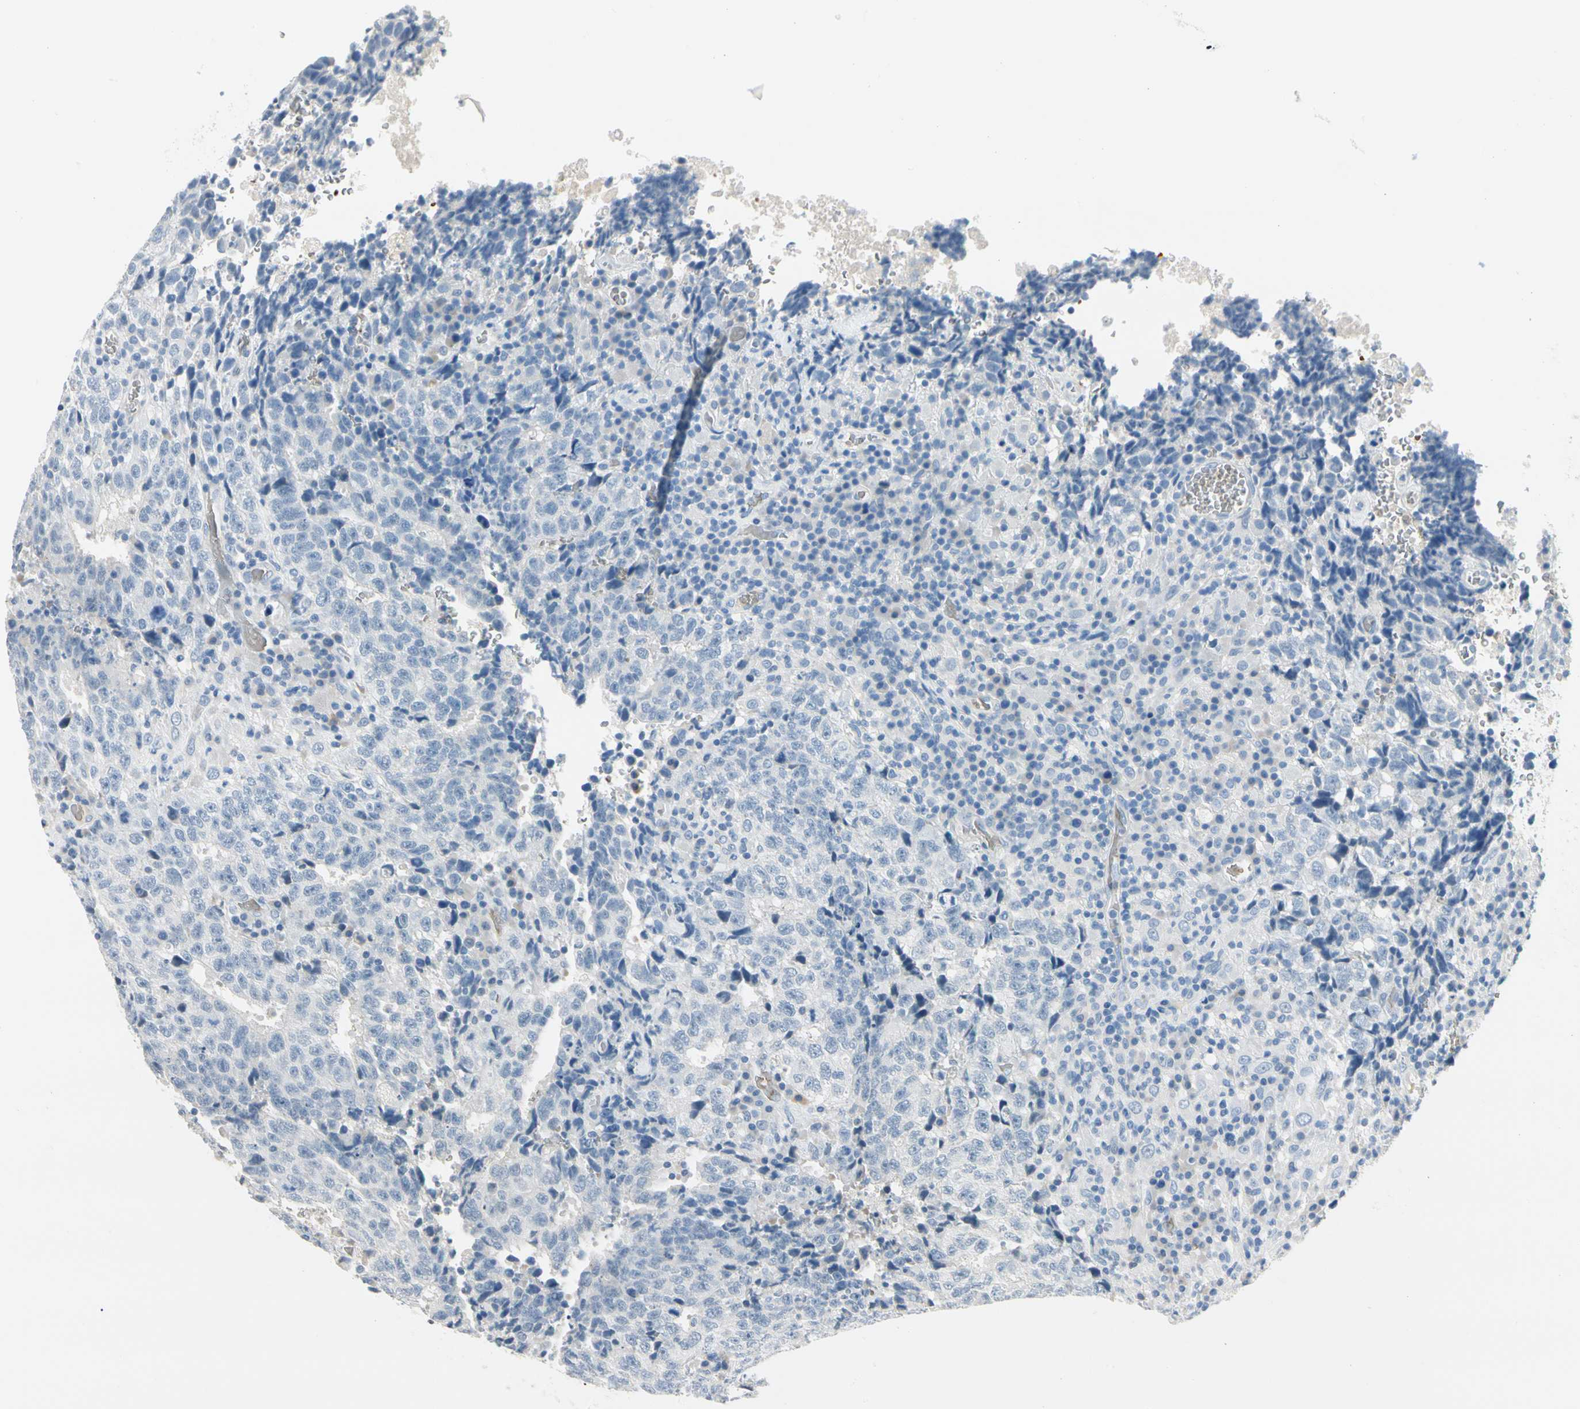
{"staining": {"intensity": "negative", "quantity": "none", "location": "none"}, "tissue": "testis cancer", "cell_type": "Tumor cells", "image_type": "cancer", "snomed": [{"axis": "morphology", "description": "Necrosis, NOS"}, {"axis": "morphology", "description": "Carcinoma, Embryonal, NOS"}, {"axis": "topography", "description": "Testis"}], "caption": "Tumor cells are negative for protein expression in human testis cancer (embryonal carcinoma).", "gene": "CA1", "patient": {"sex": "male", "age": 19}}